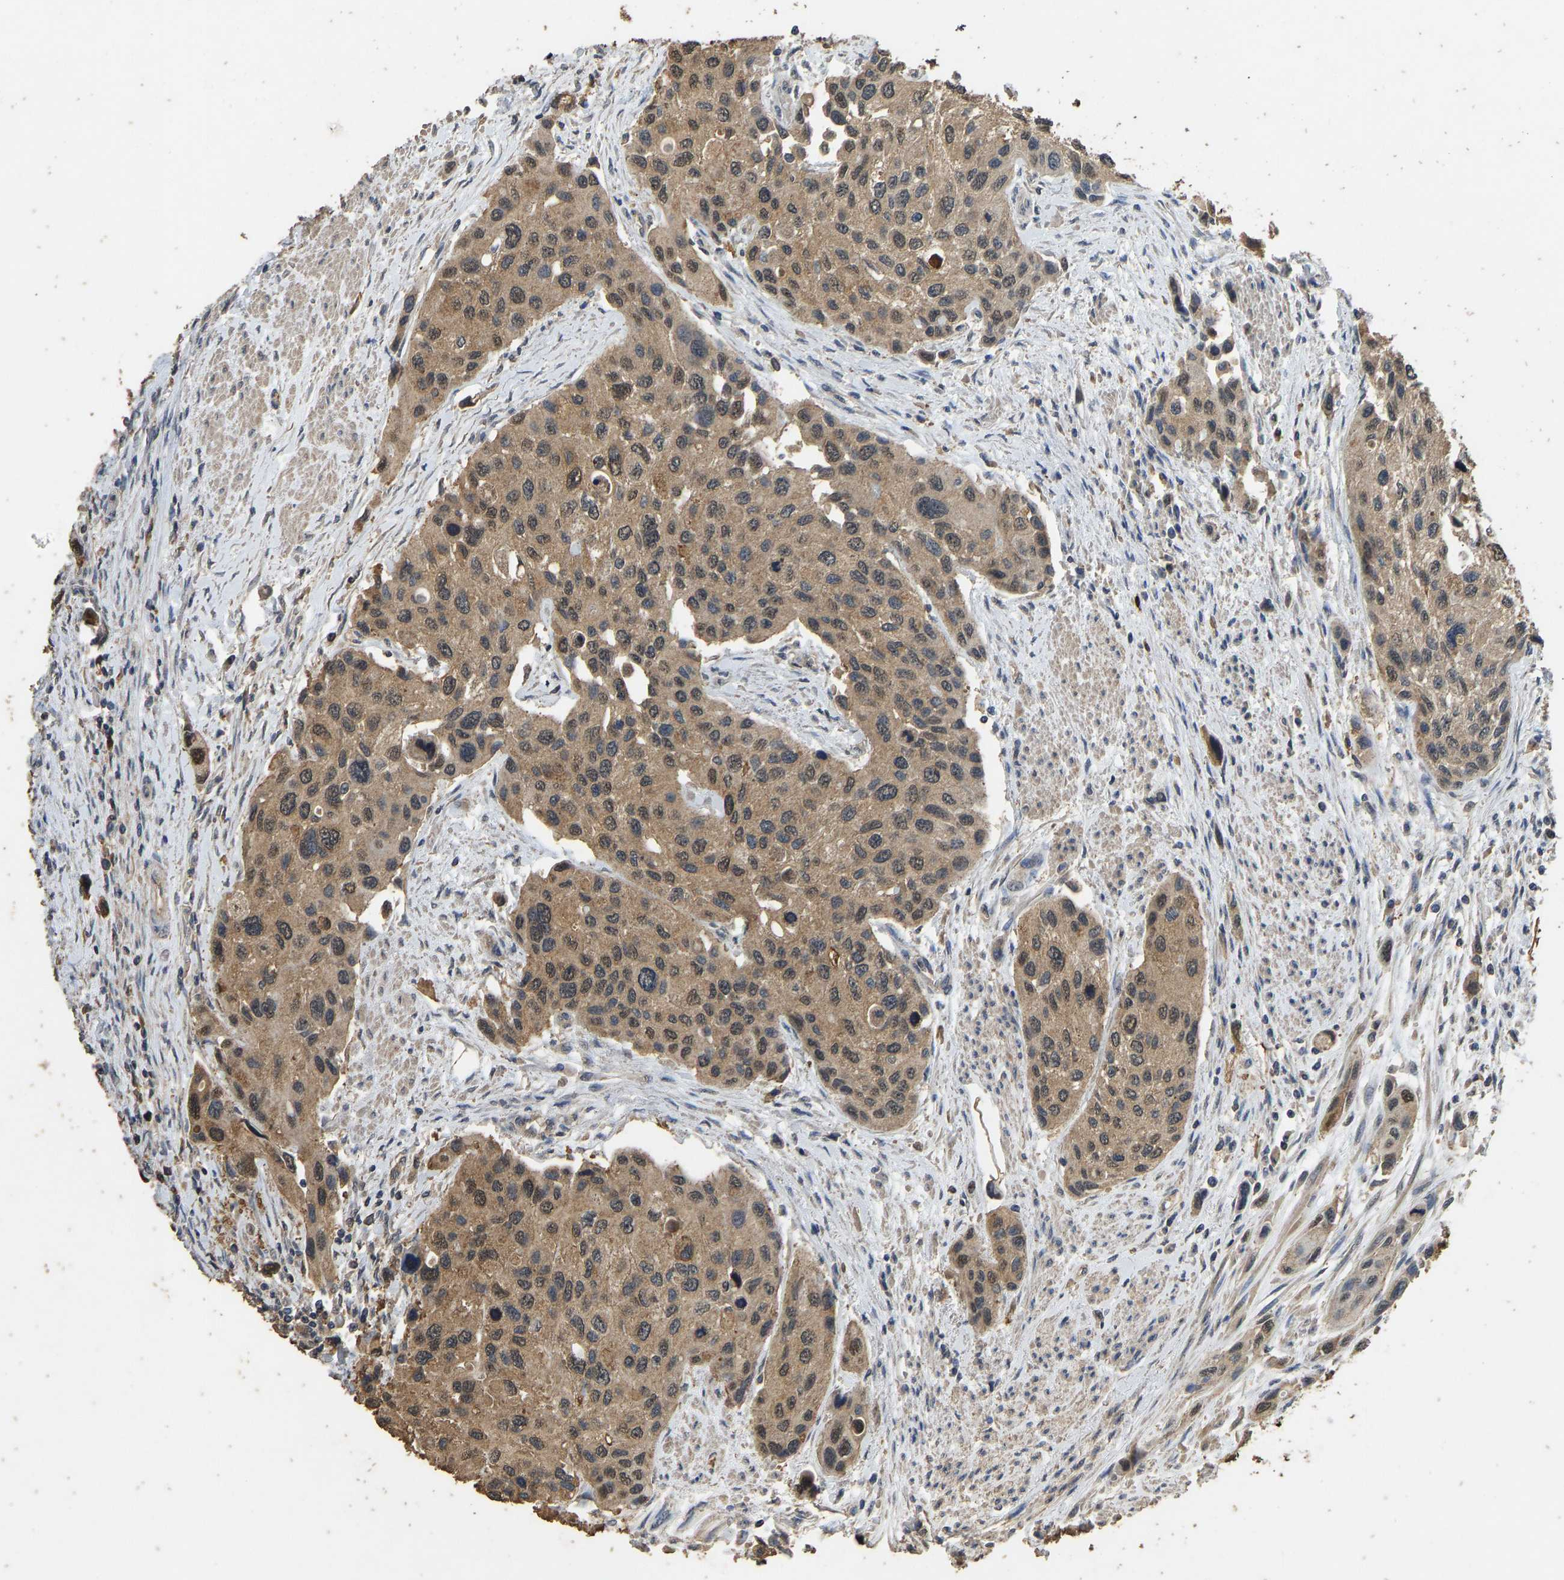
{"staining": {"intensity": "moderate", "quantity": ">75%", "location": "cytoplasmic/membranous"}, "tissue": "urothelial cancer", "cell_type": "Tumor cells", "image_type": "cancer", "snomed": [{"axis": "morphology", "description": "Urothelial carcinoma, High grade"}, {"axis": "topography", "description": "Urinary bladder"}], "caption": "This histopathology image exhibits IHC staining of urothelial cancer, with medium moderate cytoplasmic/membranous staining in approximately >75% of tumor cells.", "gene": "CIDEC", "patient": {"sex": "female", "age": 56}}